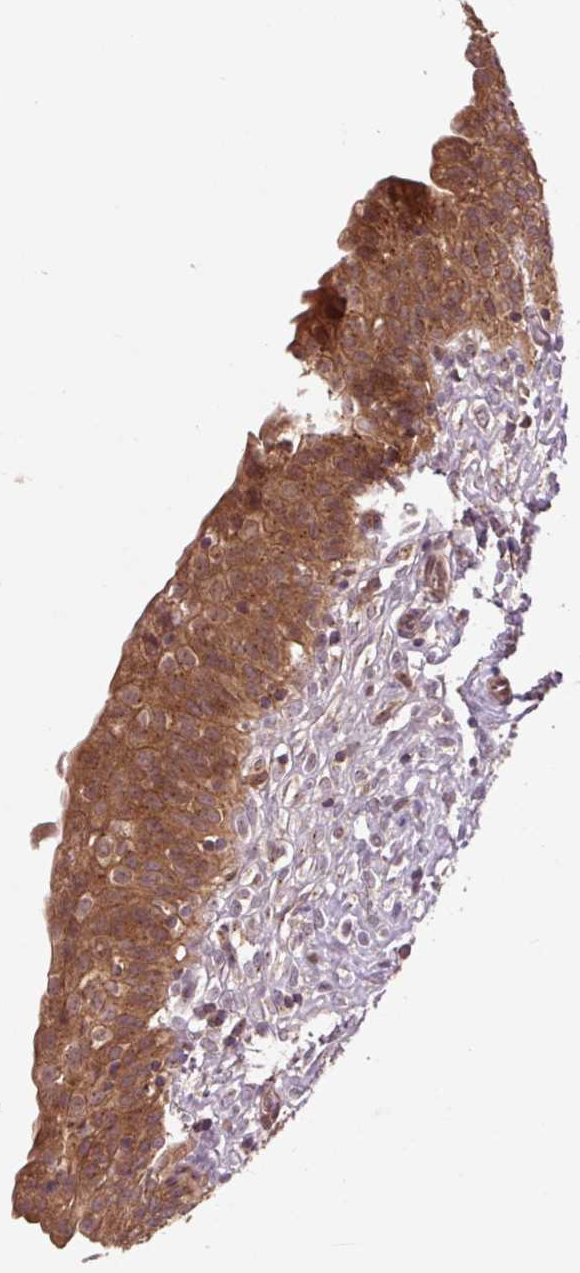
{"staining": {"intensity": "moderate", "quantity": ">75%", "location": "cytoplasmic/membranous"}, "tissue": "urinary bladder", "cell_type": "Urothelial cells", "image_type": "normal", "snomed": [{"axis": "morphology", "description": "Normal tissue, NOS"}, {"axis": "topography", "description": "Urinary bladder"}], "caption": "A medium amount of moderate cytoplasmic/membranous staining is seen in about >75% of urothelial cells in benign urinary bladder. Nuclei are stained in blue.", "gene": "MMS19", "patient": {"sex": "male", "age": 55}}